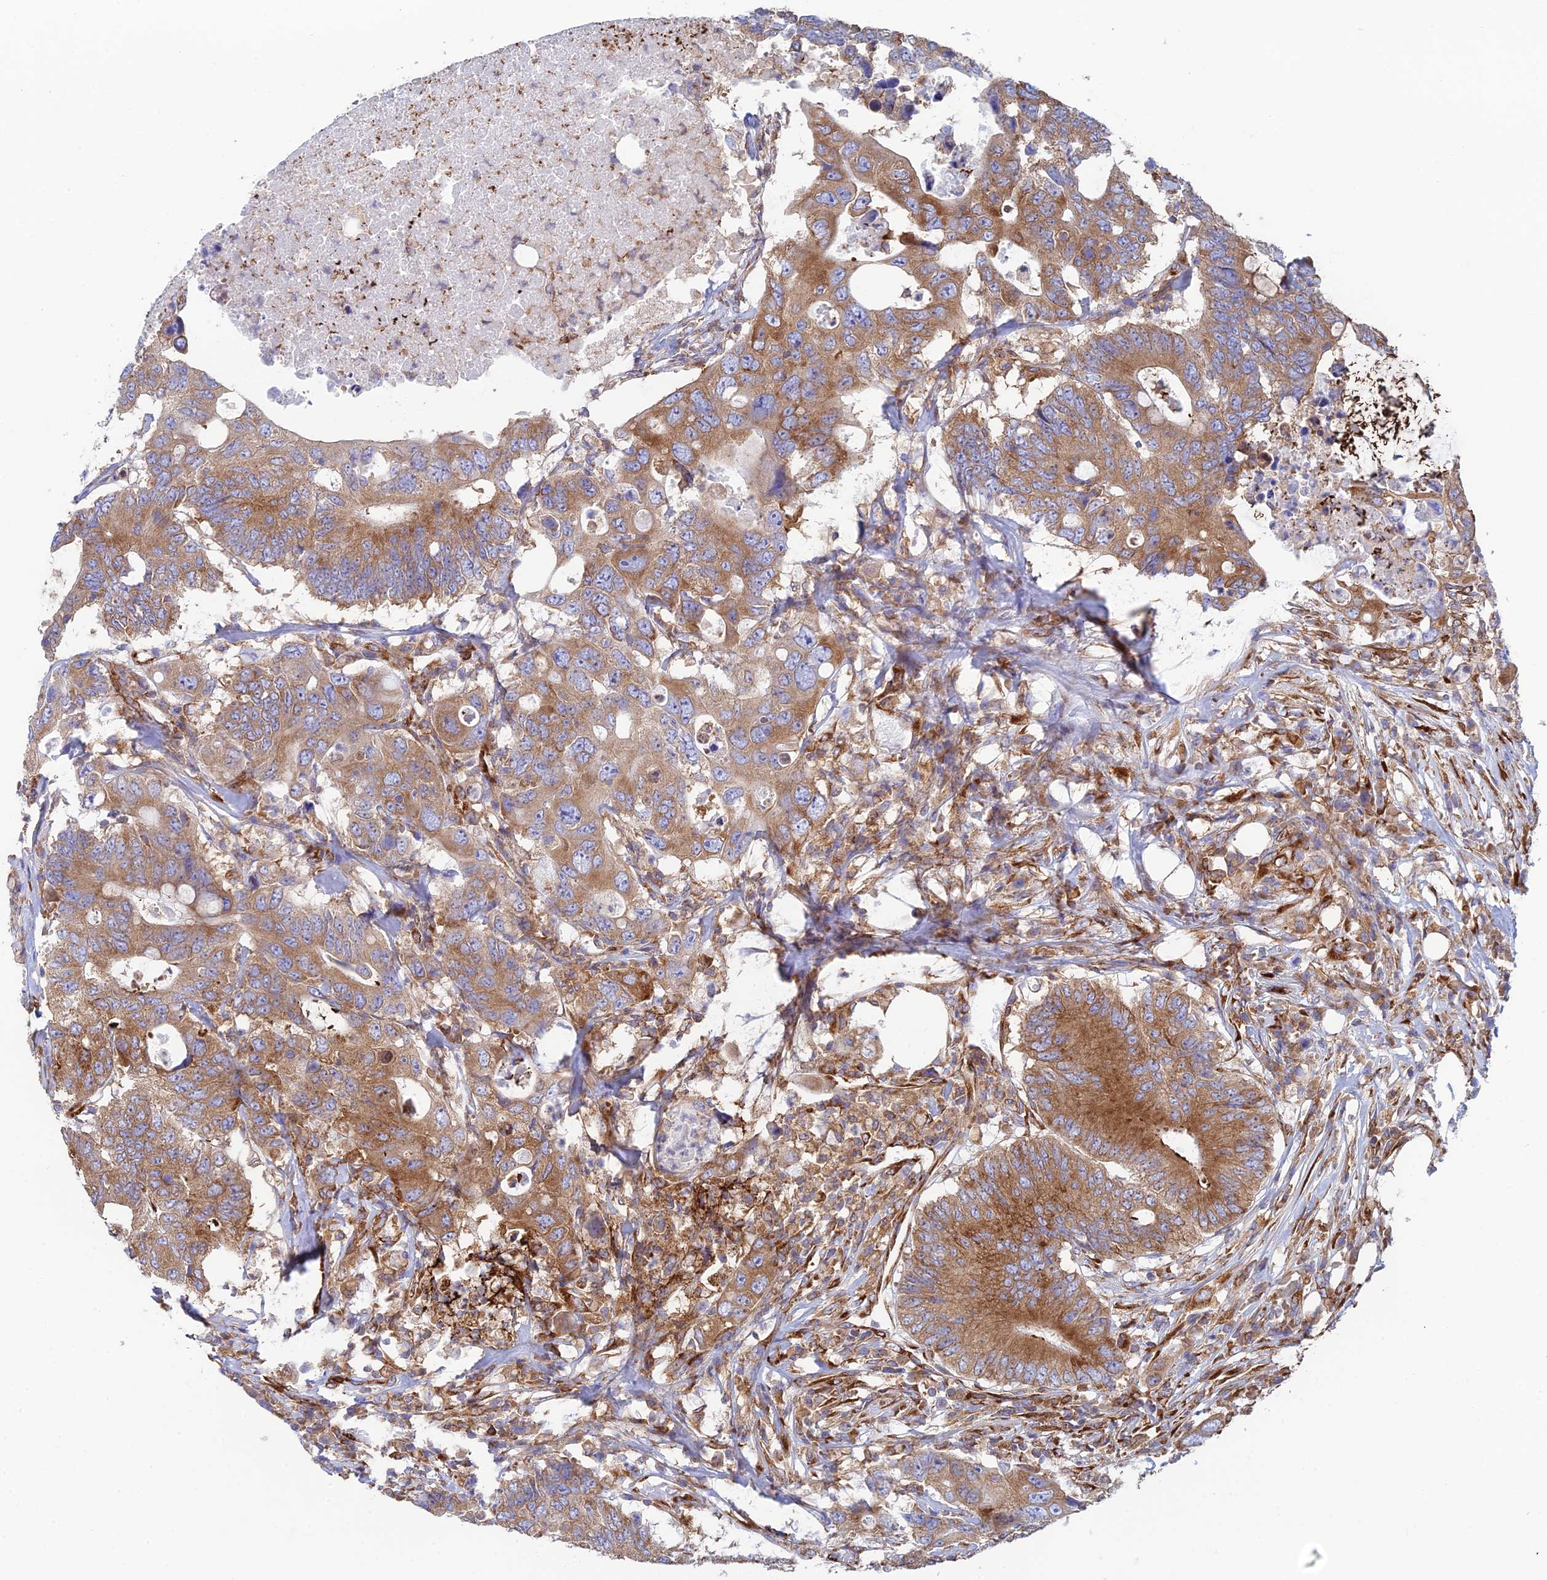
{"staining": {"intensity": "moderate", "quantity": ">75%", "location": "cytoplasmic/membranous"}, "tissue": "colorectal cancer", "cell_type": "Tumor cells", "image_type": "cancer", "snomed": [{"axis": "morphology", "description": "Adenocarcinoma, NOS"}, {"axis": "topography", "description": "Colon"}], "caption": "This micrograph shows IHC staining of human colorectal adenocarcinoma, with medium moderate cytoplasmic/membranous expression in approximately >75% of tumor cells.", "gene": "CCDC69", "patient": {"sex": "male", "age": 71}}